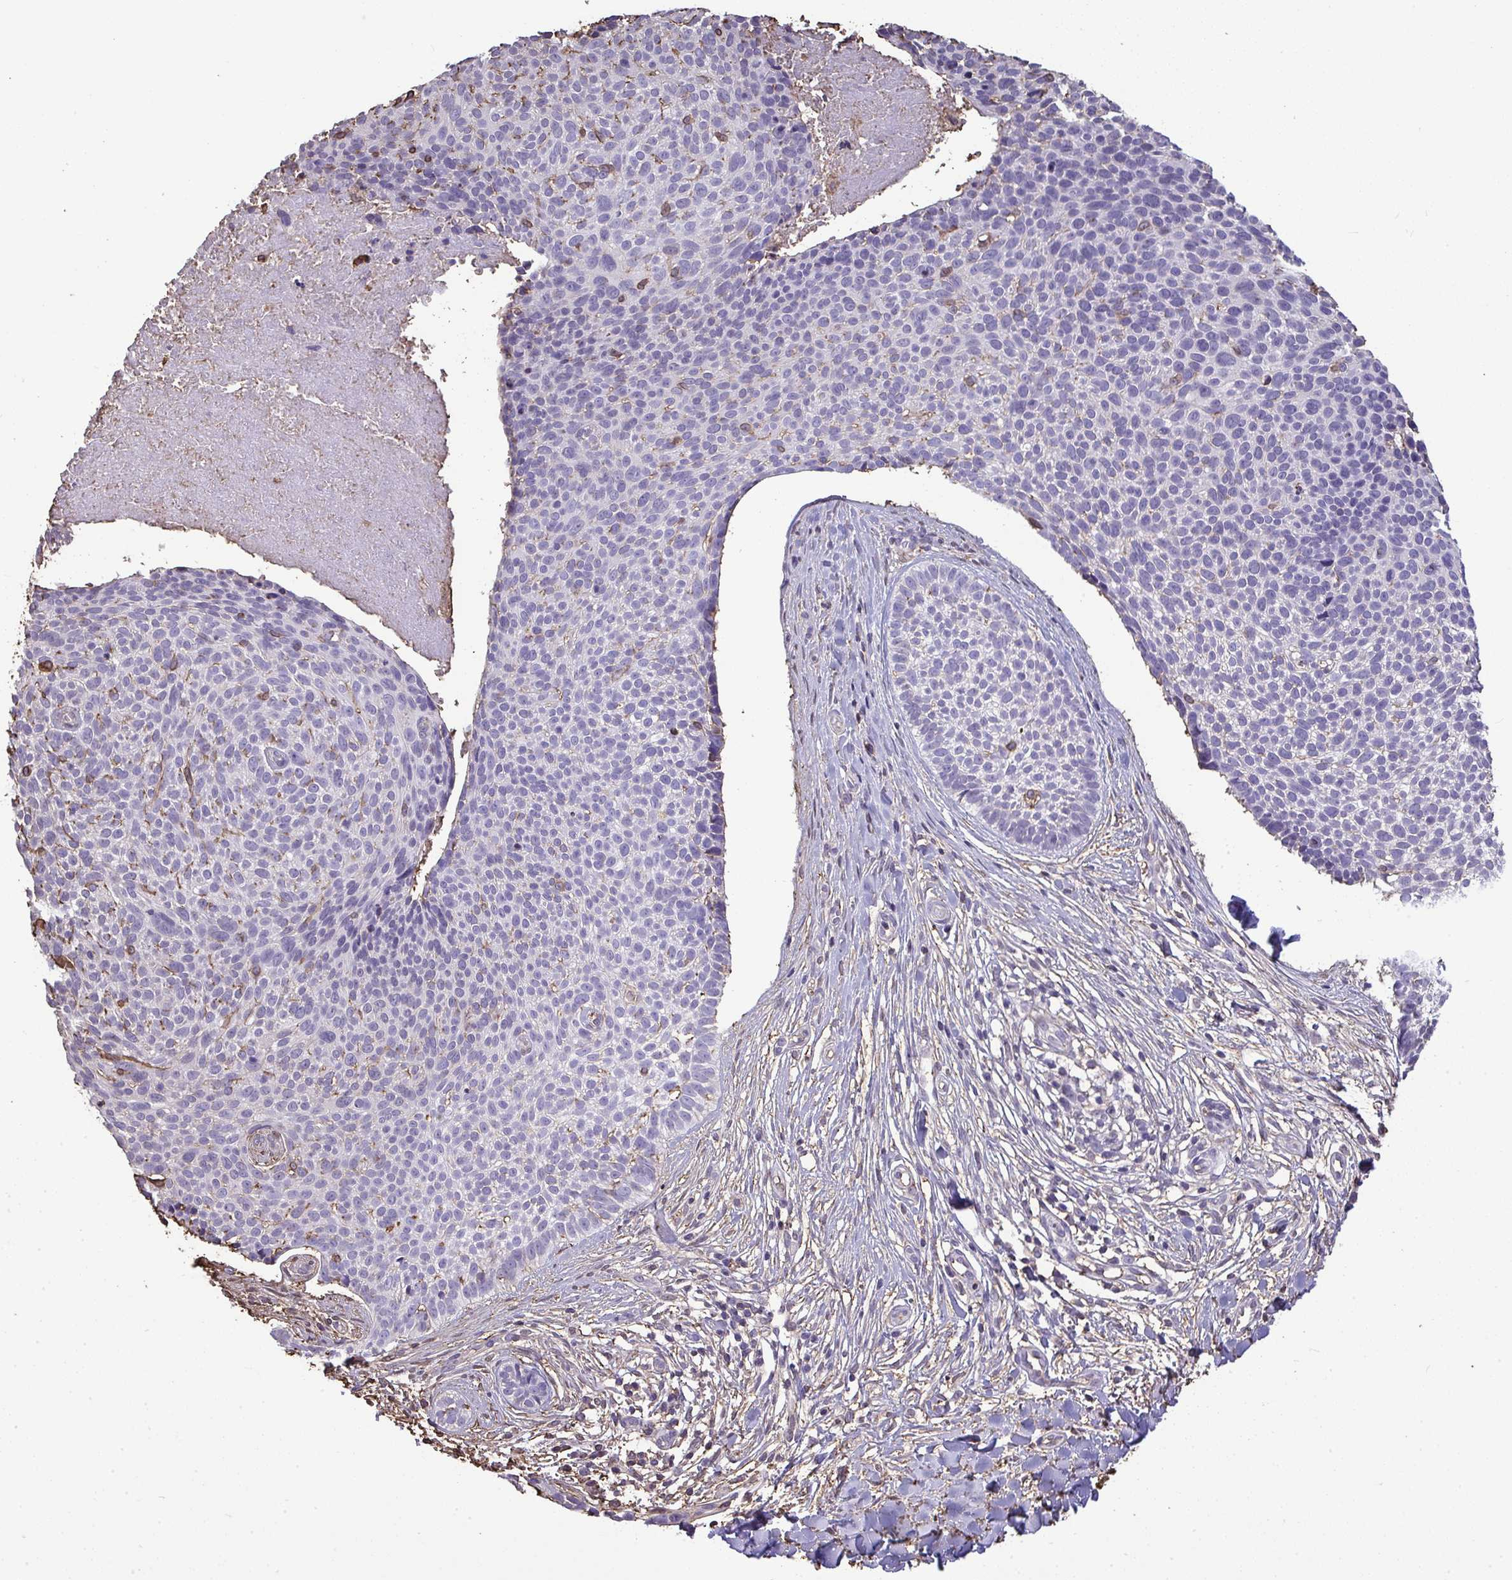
{"staining": {"intensity": "negative", "quantity": "none", "location": "none"}, "tissue": "skin cancer", "cell_type": "Tumor cells", "image_type": "cancer", "snomed": [{"axis": "morphology", "description": "Basal cell carcinoma"}, {"axis": "topography", "description": "Skin"}, {"axis": "topography", "description": "Skin of back"}], "caption": "IHC histopathology image of human basal cell carcinoma (skin) stained for a protein (brown), which reveals no expression in tumor cells.", "gene": "ANXA5", "patient": {"sex": "male", "age": 81}}